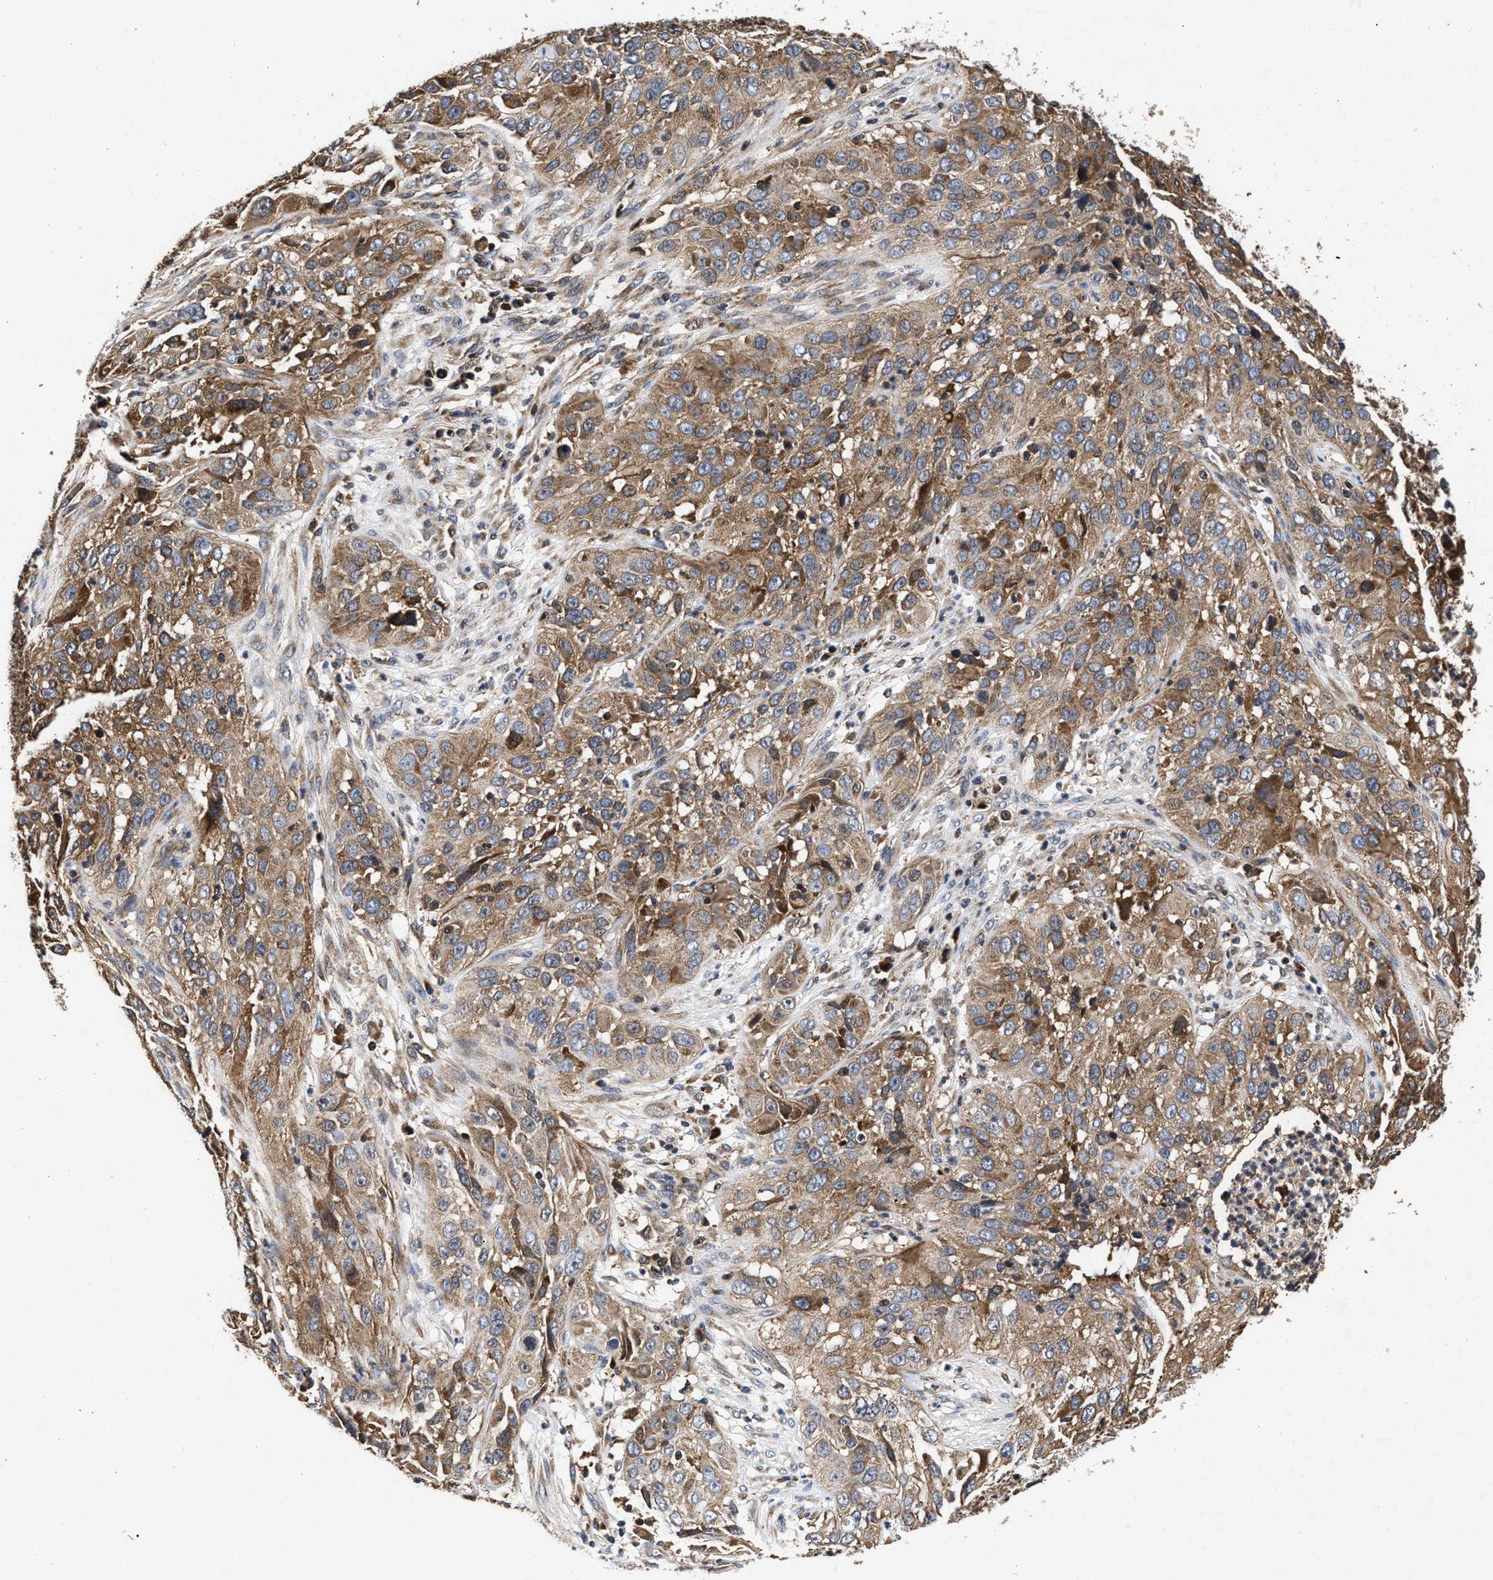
{"staining": {"intensity": "moderate", "quantity": ">75%", "location": "cytoplasmic/membranous"}, "tissue": "cervical cancer", "cell_type": "Tumor cells", "image_type": "cancer", "snomed": [{"axis": "morphology", "description": "Squamous cell carcinoma, NOS"}, {"axis": "topography", "description": "Cervix"}], "caption": "Protein analysis of squamous cell carcinoma (cervical) tissue demonstrates moderate cytoplasmic/membranous staining in approximately >75% of tumor cells. Ihc stains the protein of interest in brown and the nuclei are stained blue.", "gene": "NFKB2", "patient": {"sex": "female", "age": 32}}